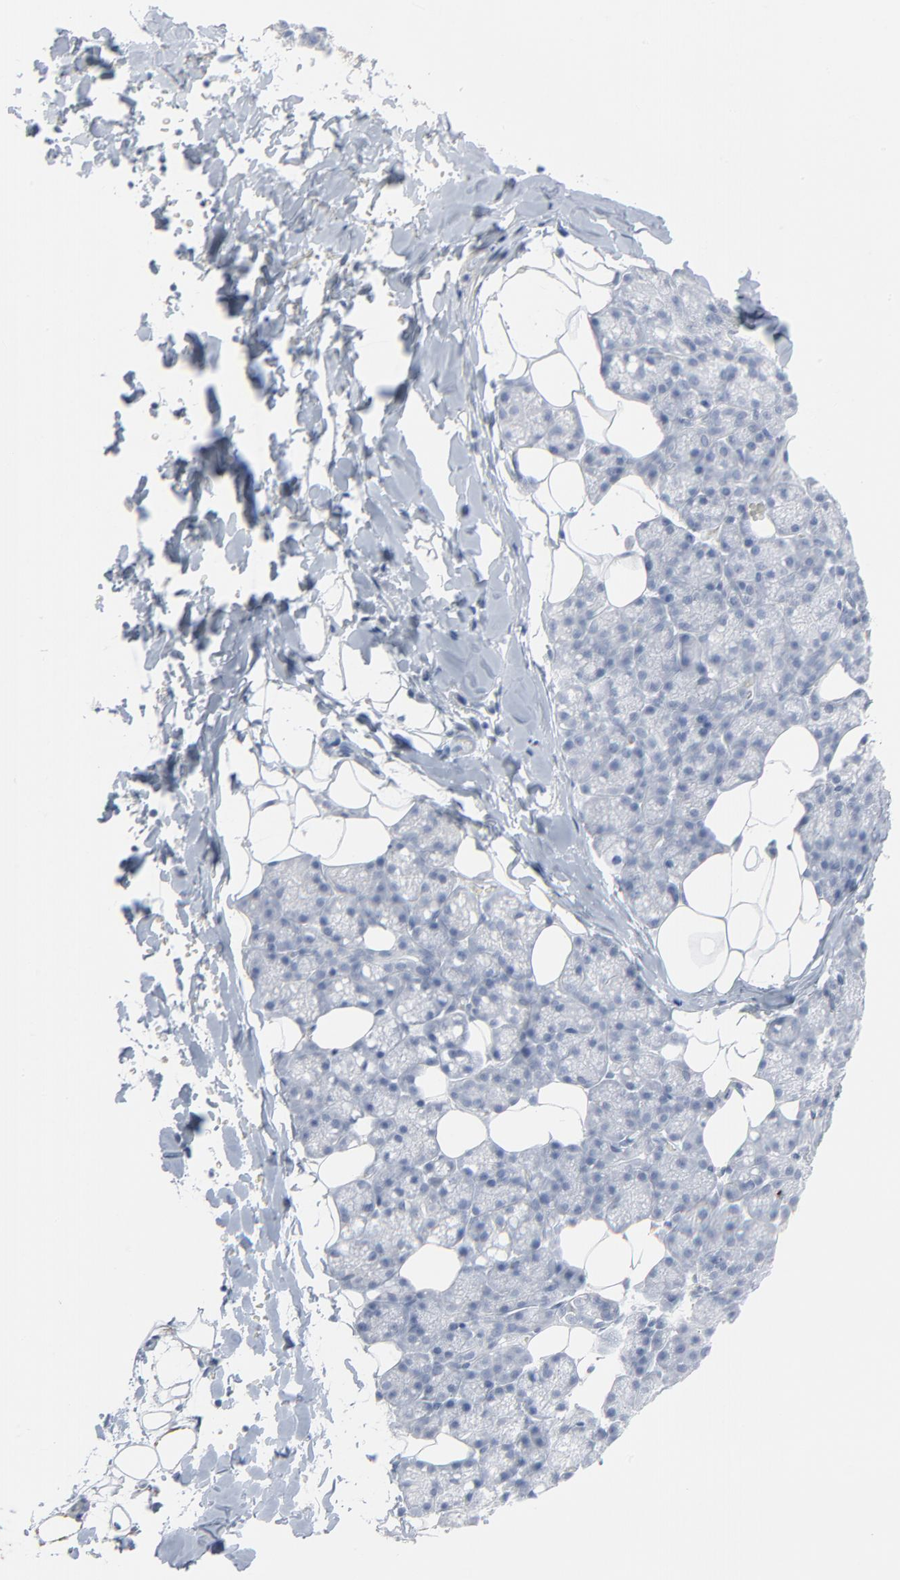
{"staining": {"intensity": "negative", "quantity": "none", "location": "none"}, "tissue": "salivary gland", "cell_type": "Glandular cells", "image_type": "normal", "snomed": [{"axis": "morphology", "description": "Normal tissue, NOS"}, {"axis": "topography", "description": "Lymph node"}, {"axis": "topography", "description": "Salivary gland"}], "caption": "Protein analysis of normal salivary gland displays no significant positivity in glandular cells.", "gene": "BGN", "patient": {"sex": "male", "age": 8}}